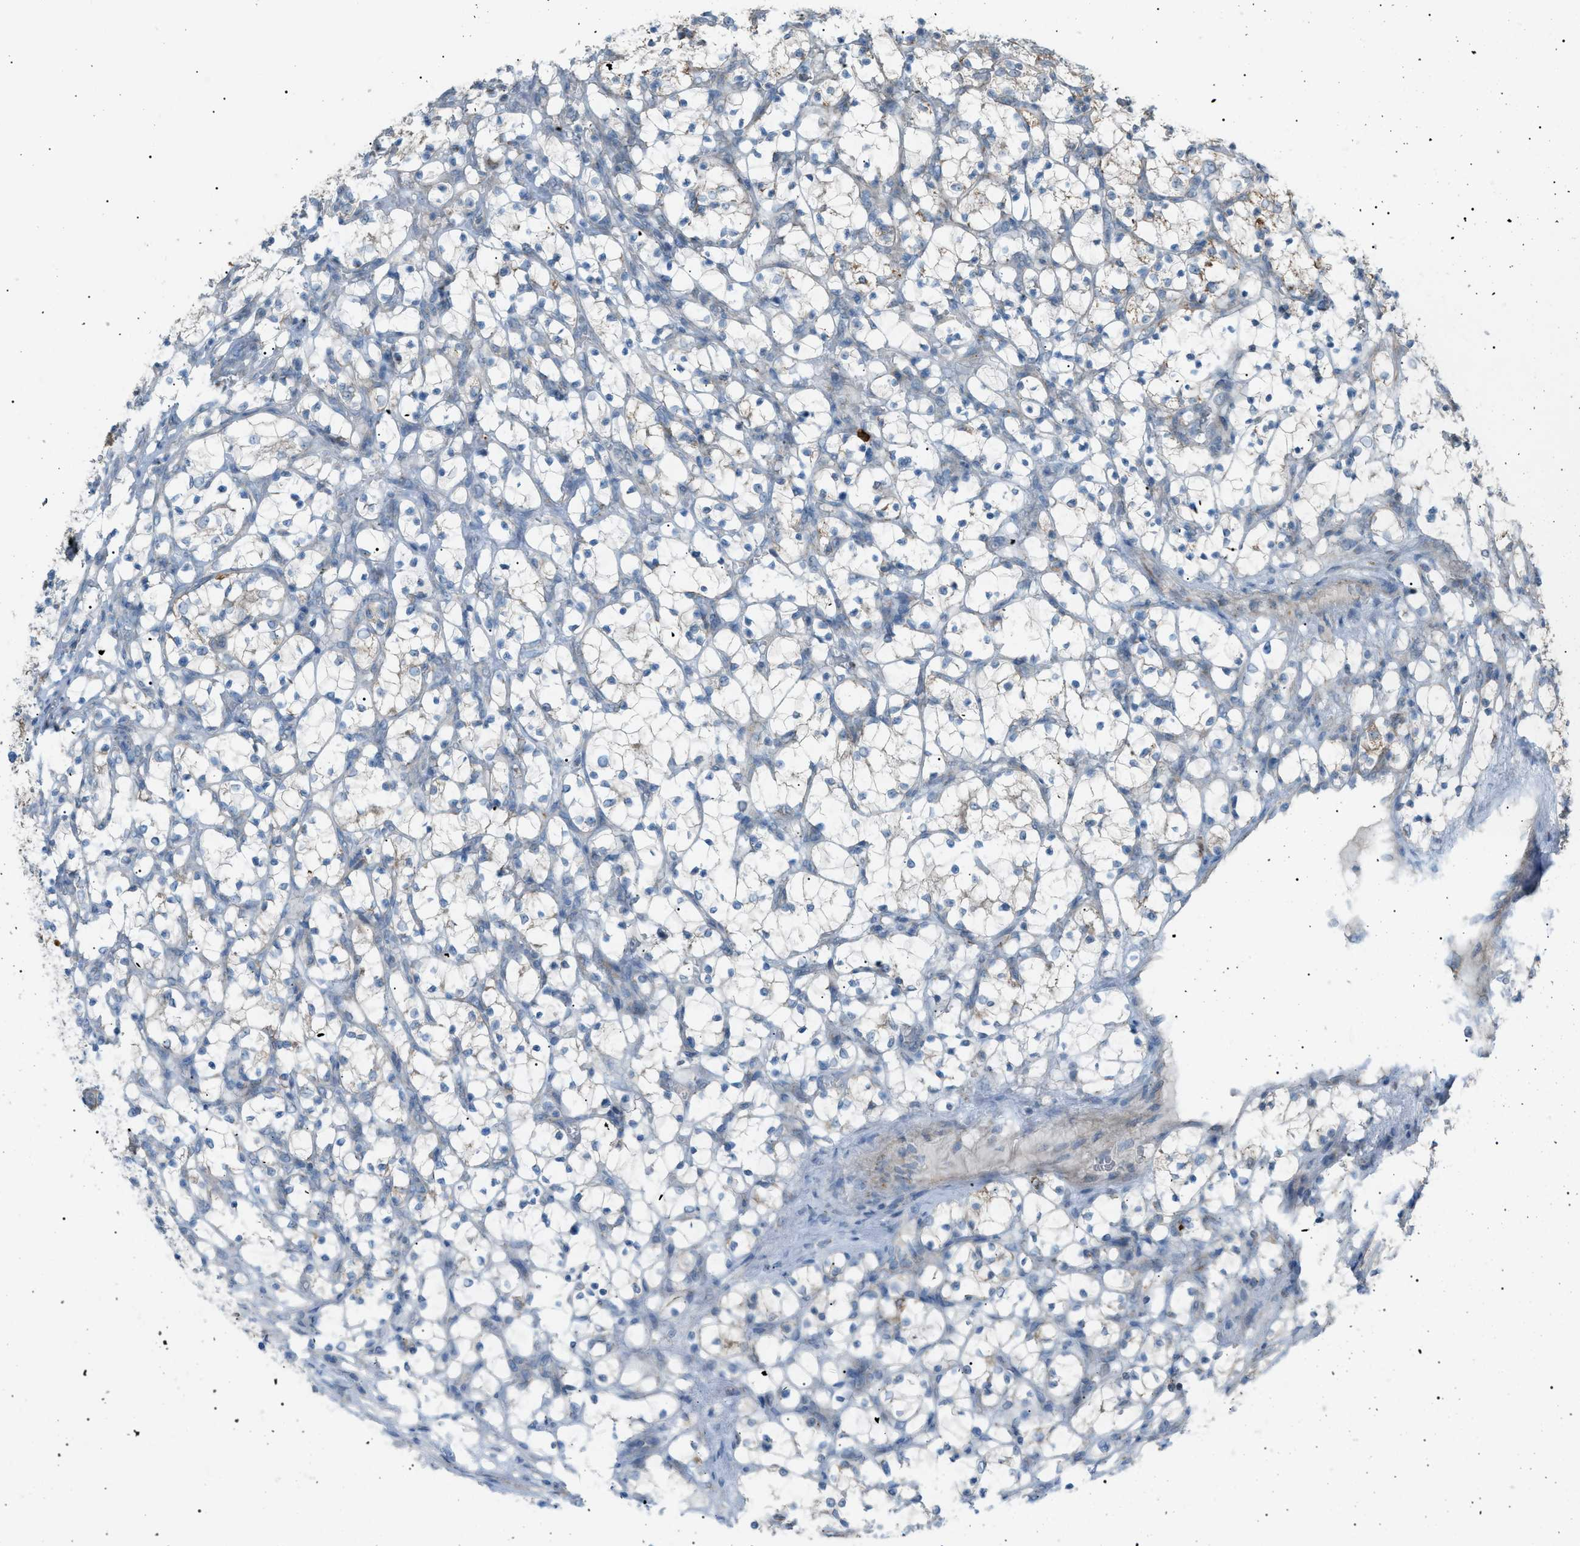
{"staining": {"intensity": "negative", "quantity": "none", "location": "none"}, "tissue": "renal cancer", "cell_type": "Tumor cells", "image_type": "cancer", "snomed": [{"axis": "morphology", "description": "Adenocarcinoma, NOS"}, {"axis": "topography", "description": "Kidney"}], "caption": "Histopathology image shows no significant protein expression in tumor cells of renal cancer (adenocarcinoma).", "gene": "ZNF516", "patient": {"sex": "female", "age": 69}}